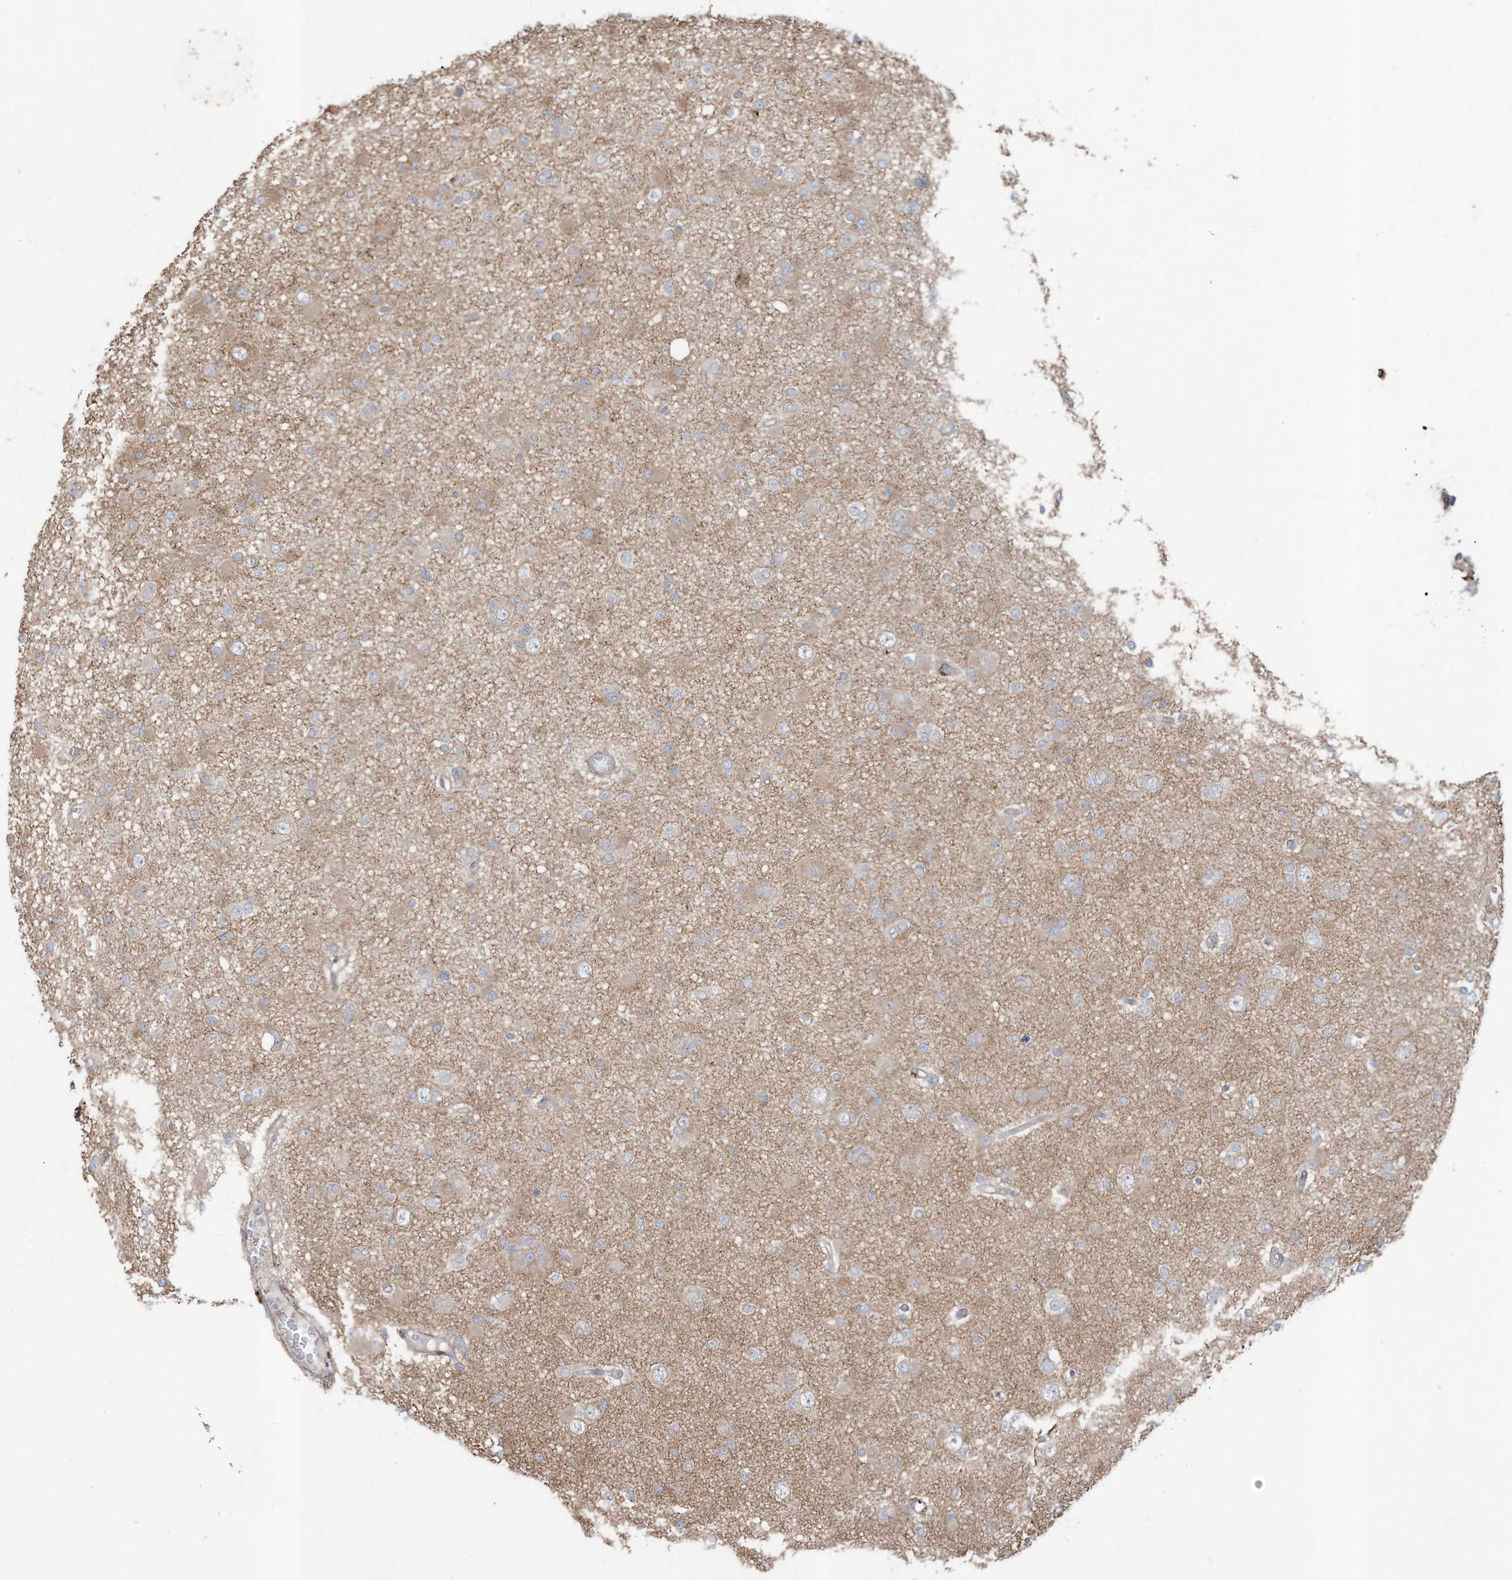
{"staining": {"intensity": "negative", "quantity": "none", "location": "none"}, "tissue": "glioma", "cell_type": "Tumor cells", "image_type": "cancer", "snomed": [{"axis": "morphology", "description": "Glioma, malignant, Low grade"}, {"axis": "topography", "description": "Brain"}], "caption": "High power microscopy image of an immunohistochemistry micrograph of glioma, revealing no significant positivity in tumor cells.", "gene": "SLC17A7", "patient": {"sex": "female", "age": 22}}